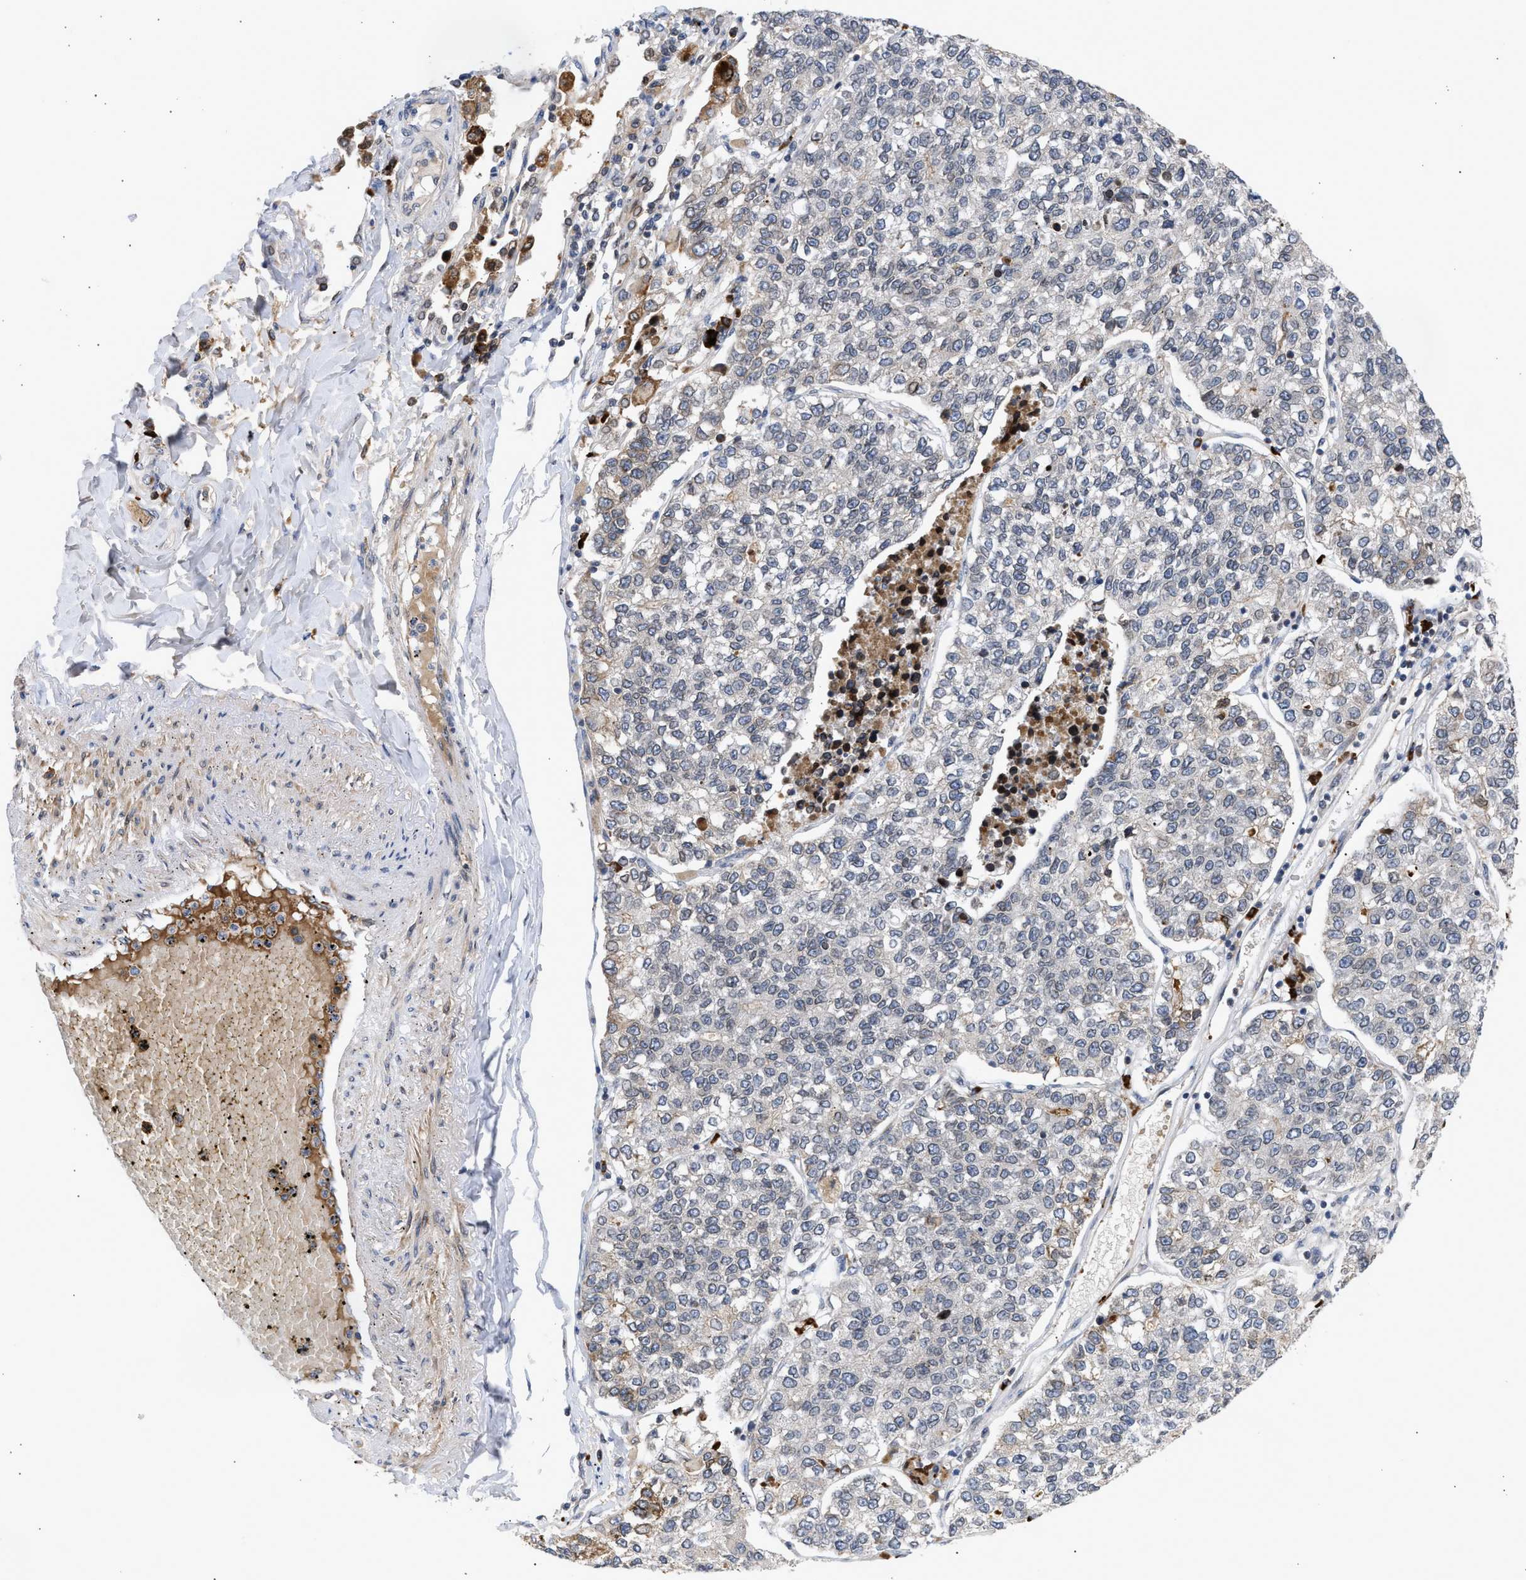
{"staining": {"intensity": "negative", "quantity": "none", "location": "none"}, "tissue": "lung cancer", "cell_type": "Tumor cells", "image_type": "cancer", "snomed": [{"axis": "morphology", "description": "Adenocarcinoma, NOS"}, {"axis": "topography", "description": "Lung"}], "caption": "Protein analysis of adenocarcinoma (lung) exhibits no significant staining in tumor cells.", "gene": "NUP62", "patient": {"sex": "male", "age": 49}}